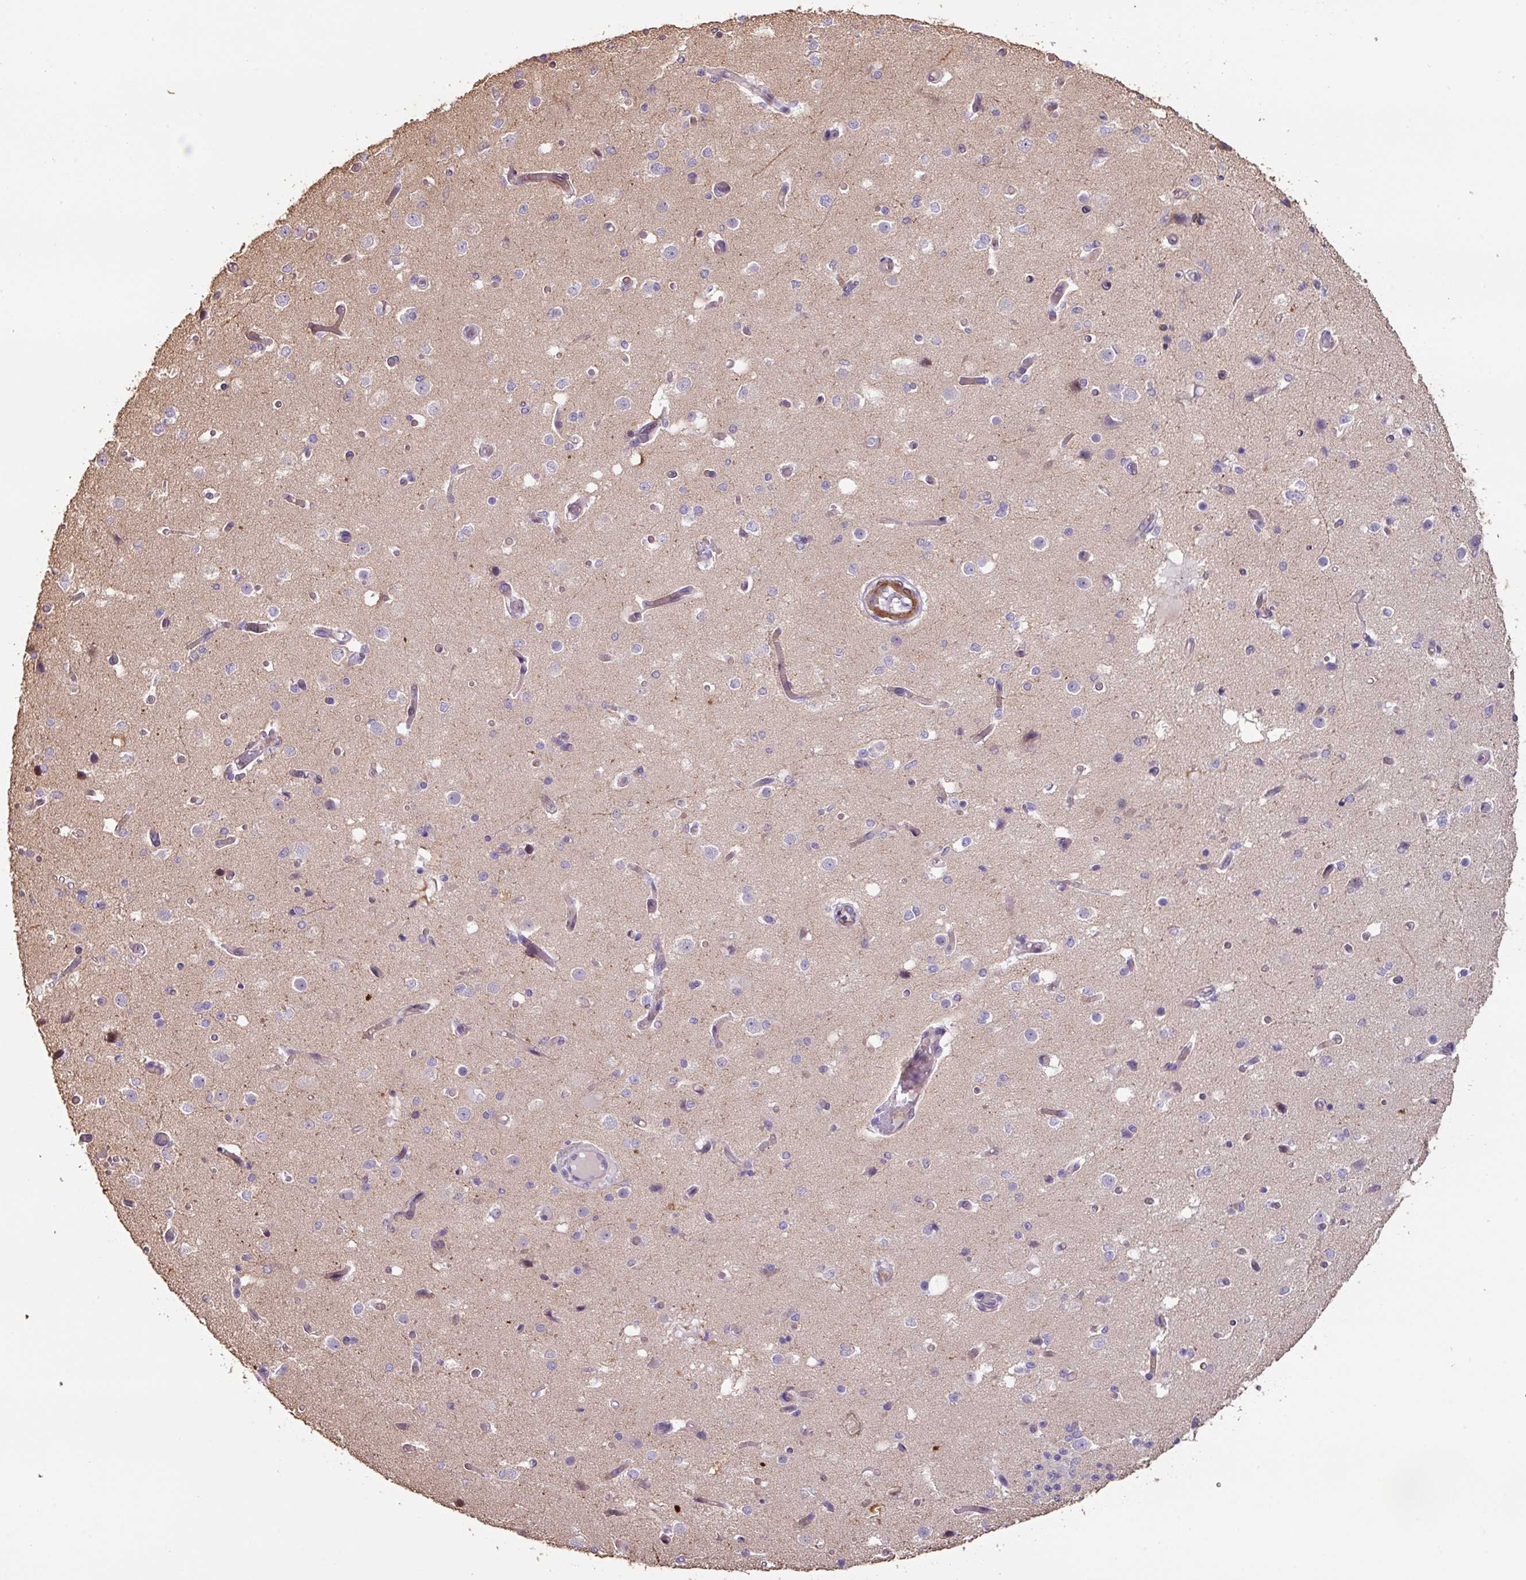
{"staining": {"intensity": "weak", "quantity": ">75%", "location": "cytoplasmic/membranous"}, "tissue": "cerebral cortex", "cell_type": "Endothelial cells", "image_type": "normal", "snomed": [{"axis": "morphology", "description": "Normal tissue, NOS"}, {"axis": "morphology", "description": "Inflammation, NOS"}, {"axis": "topography", "description": "Cerebral cortex"}], "caption": "A micrograph showing weak cytoplasmic/membranous positivity in about >75% of endothelial cells in unremarkable cerebral cortex, as visualized by brown immunohistochemical staining.", "gene": "MRRF", "patient": {"sex": "male", "age": 6}}